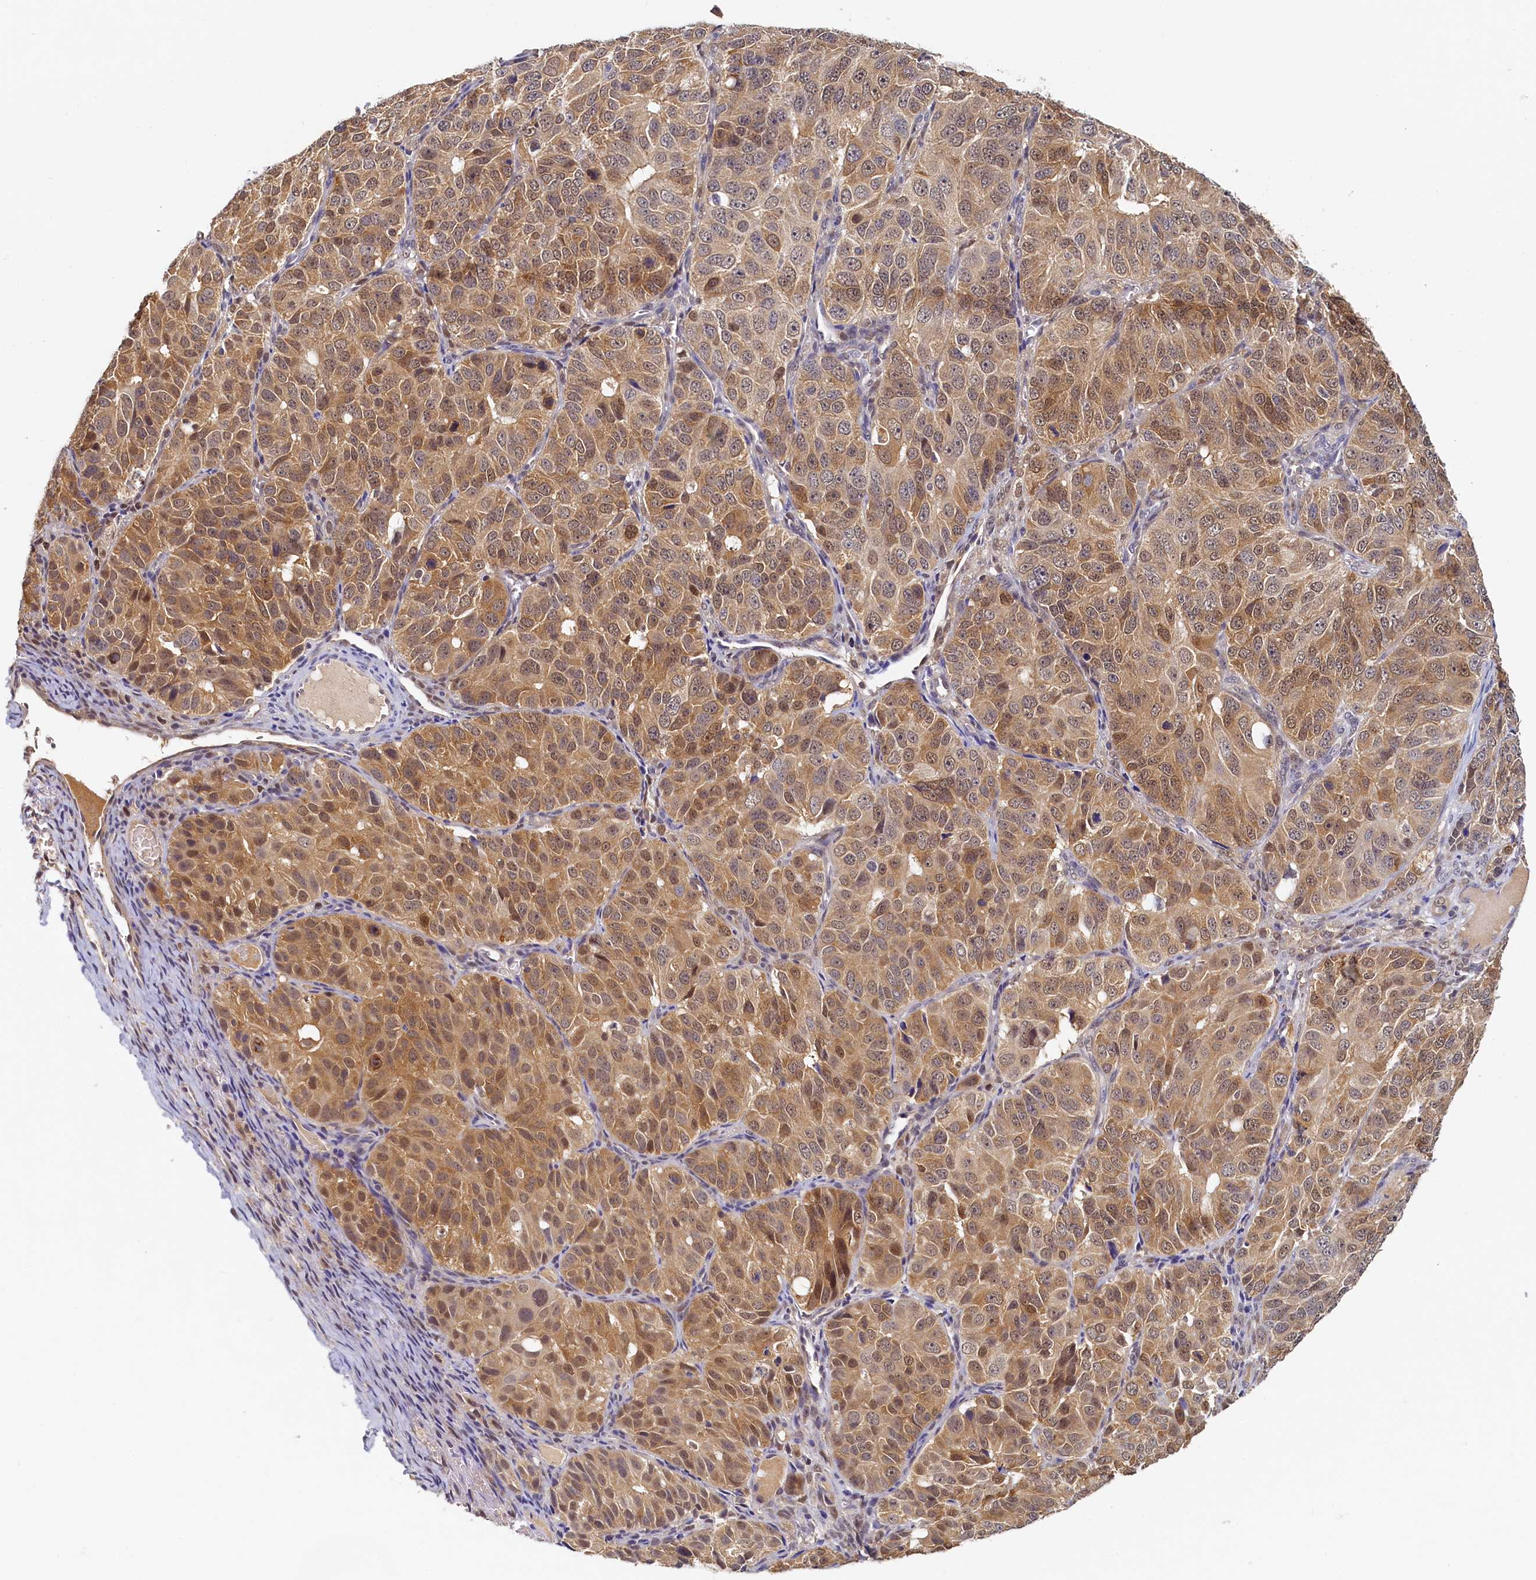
{"staining": {"intensity": "moderate", "quantity": ">75%", "location": "cytoplasmic/membranous,nuclear"}, "tissue": "ovarian cancer", "cell_type": "Tumor cells", "image_type": "cancer", "snomed": [{"axis": "morphology", "description": "Carcinoma, endometroid"}, {"axis": "topography", "description": "Ovary"}], "caption": "High-power microscopy captured an immunohistochemistry (IHC) photomicrograph of endometroid carcinoma (ovarian), revealing moderate cytoplasmic/membranous and nuclear staining in about >75% of tumor cells. (IHC, brightfield microscopy, high magnification).", "gene": "PAAF1", "patient": {"sex": "female", "age": 51}}